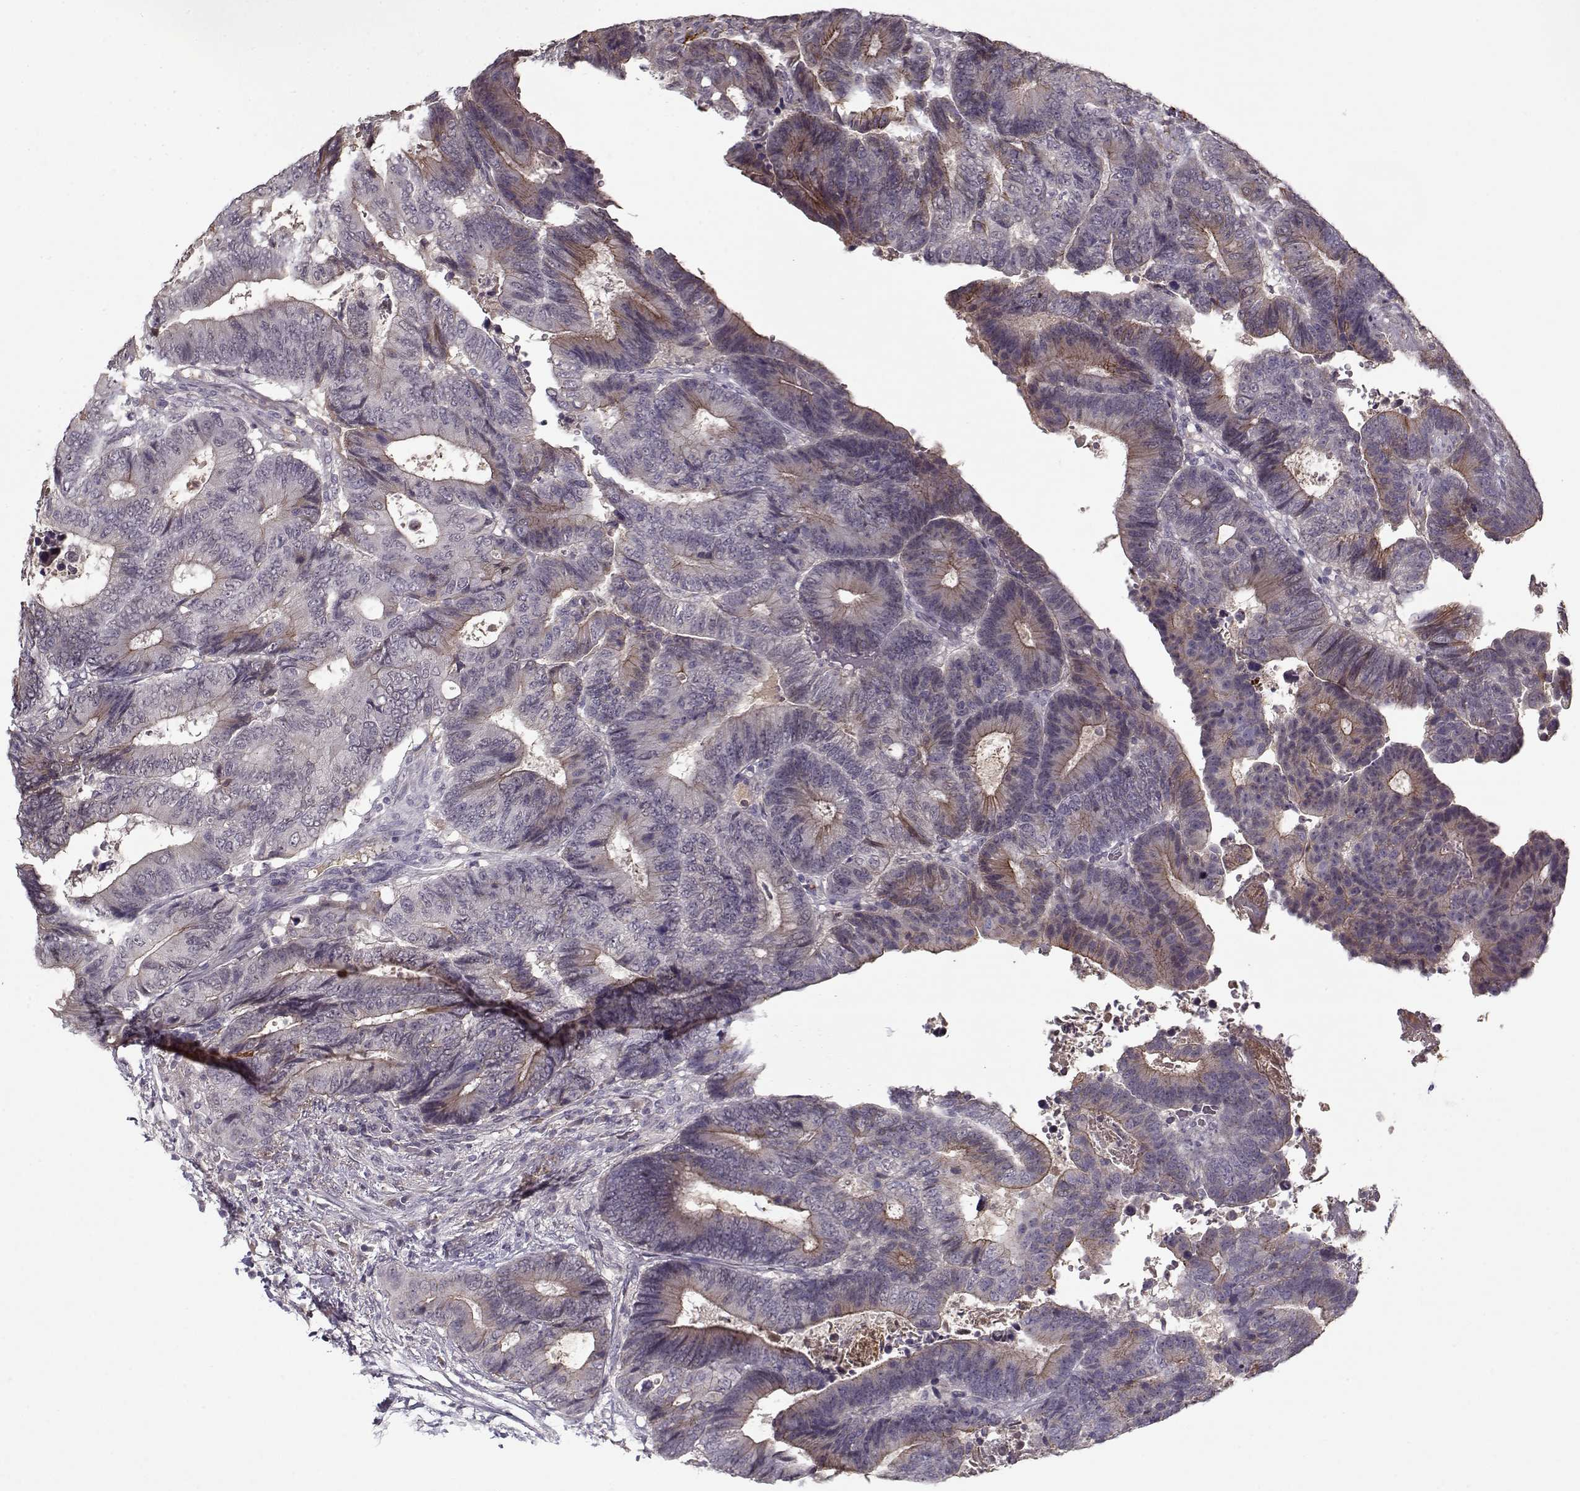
{"staining": {"intensity": "negative", "quantity": "none", "location": "none"}, "tissue": "colorectal cancer", "cell_type": "Tumor cells", "image_type": "cancer", "snomed": [{"axis": "morphology", "description": "Adenocarcinoma, NOS"}, {"axis": "topography", "description": "Colon"}], "caption": "An image of adenocarcinoma (colorectal) stained for a protein demonstrates no brown staining in tumor cells.", "gene": "AFM", "patient": {"sex": "female", "age": 48}}